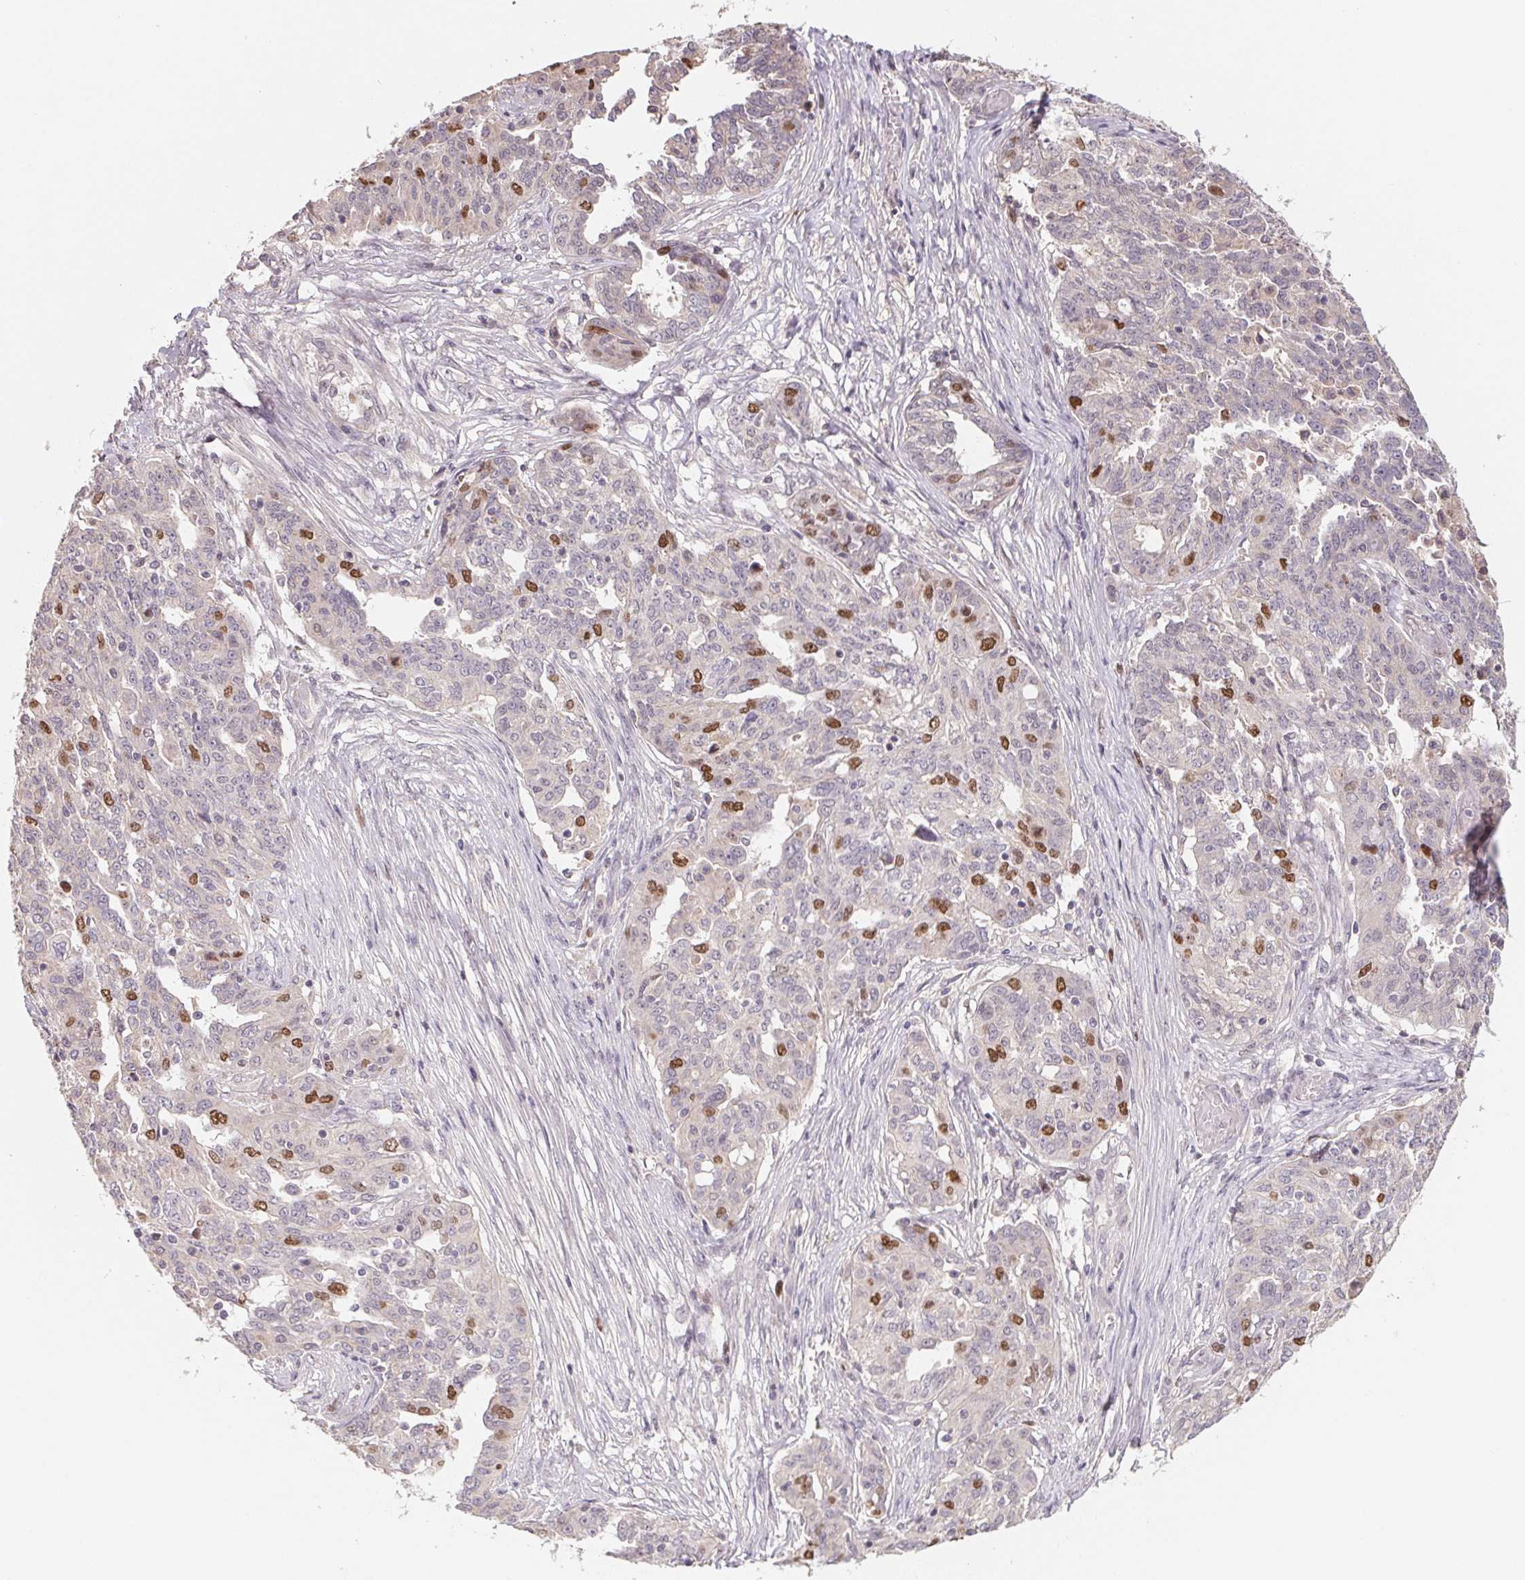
{"staining": {"intensity": "strong", "quantity": "<25%", "location": "nuclear"}, "tissue": "ovarian cancer", "cell_type": "Tumor cells", "image_type": "cancer", "snomed": [{"axis": "morphology", "description": "Cystadenocarcinoma, serous, NOS"}, {"axis": "topography", "description": "Ovary"}], "caption": "Ovarian serous cystadenocarcinoma was stained to show a protein in brown. There is medium levels of strong nuclear positivity in about <25% of tumor cells. The staining was performed using DAB, with brown indicating positive protein expression. Nuclei are stained blue with hematoxylin.", "gene": "KIFC1", "patient": {"sex": "female", "age": 67}}